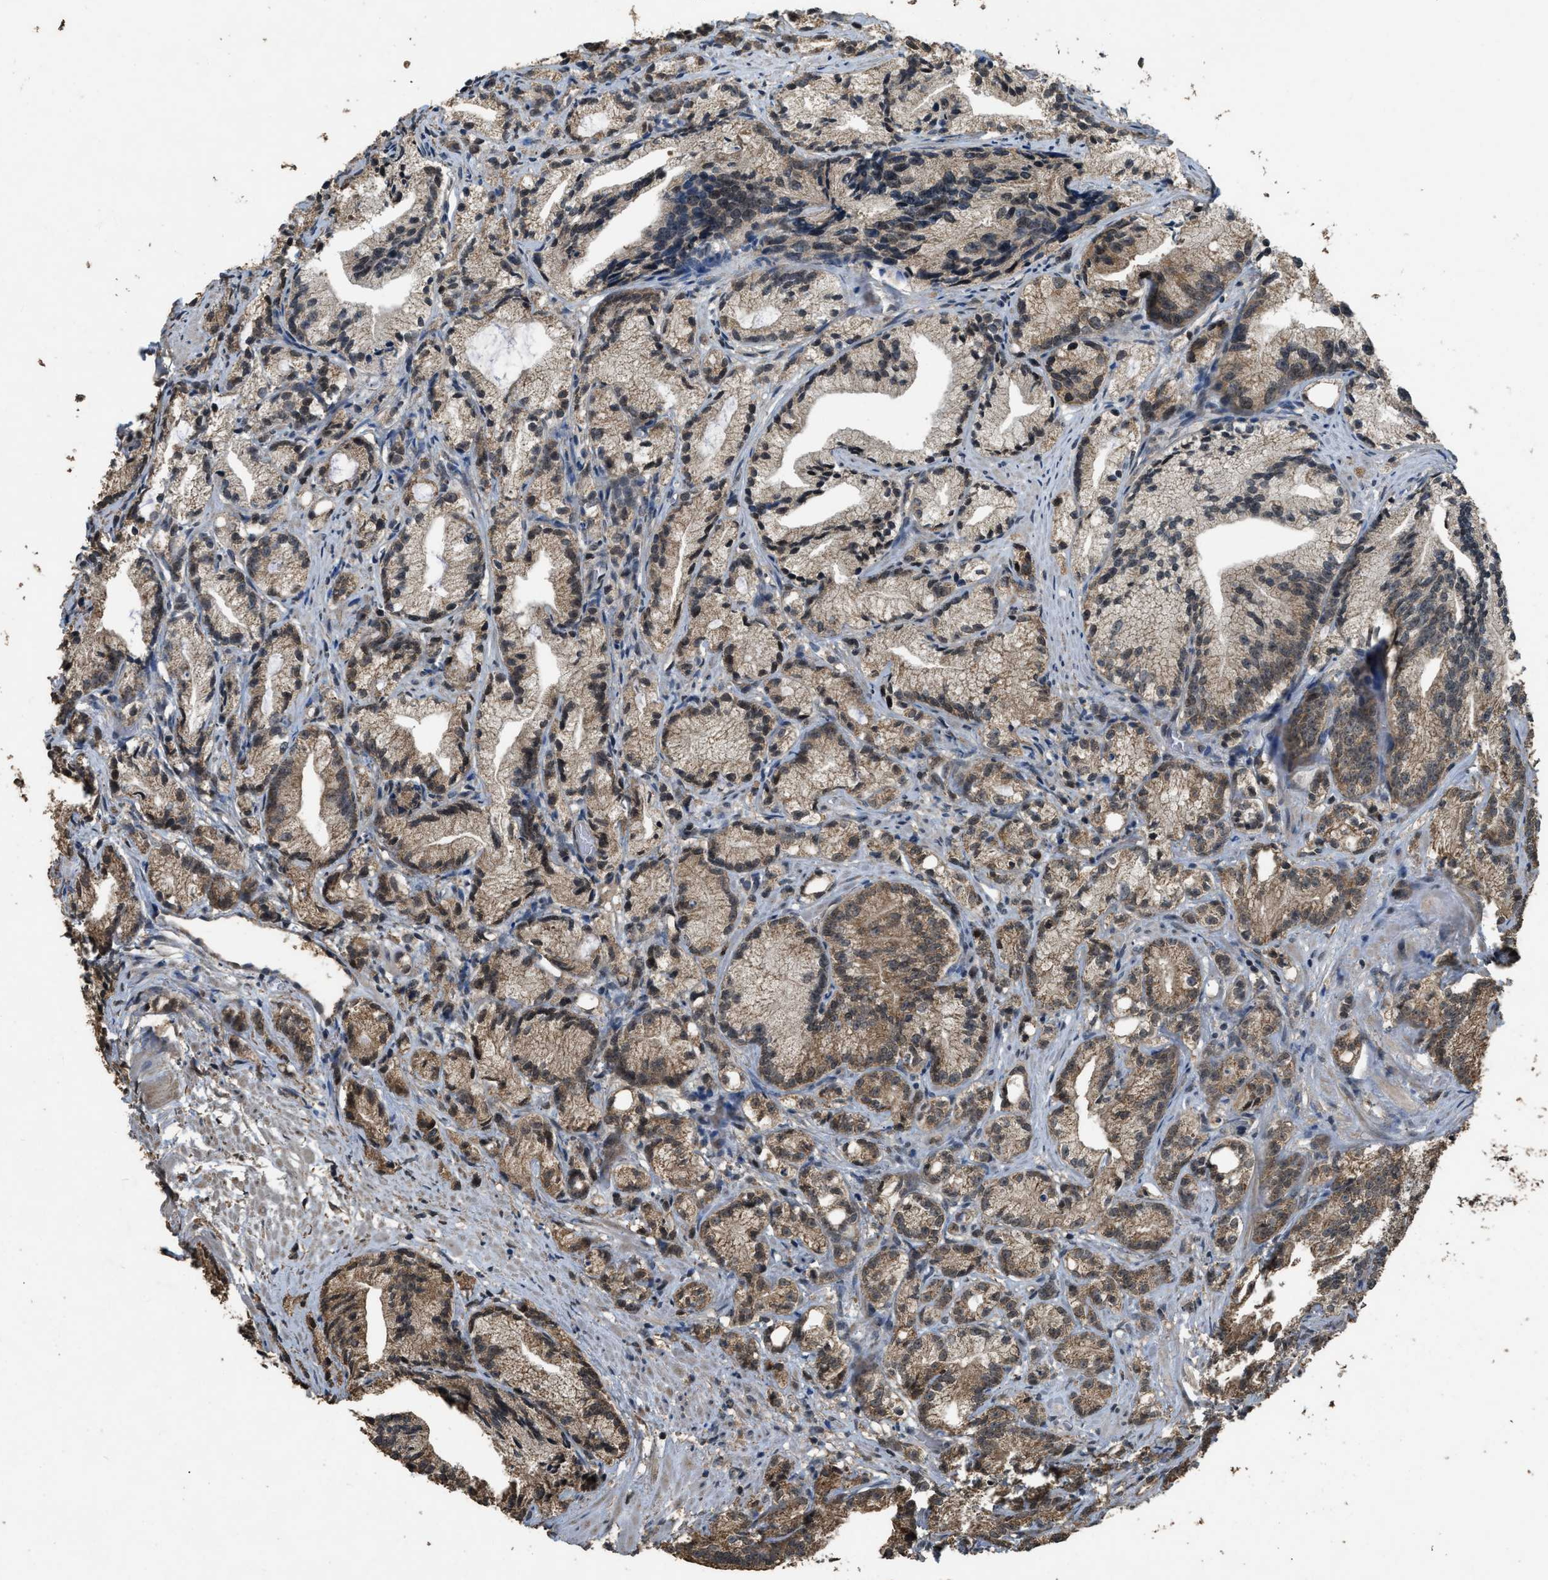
{"staining": {"intensity": "moderate", "quantity": ">75%", "location": "cytoplasmic/membranous"}, "tissue": "prostate cancer", "cell_type": "Tumor cells", "image_type": "cancer", "snomed": [{"axis": "morphology", "description": "Adenocarcinoma, Low grade"}, {"axis": "topography", "description": "Prostate"}], "caption": "Tumor cells show moderate cytoplasmic/membranous staining in about >75% of cells in prostate cancer (low-grade adenocarcinoma).", "gene": "DENND6B", "patient": {"sex": "male", "age": 89}}